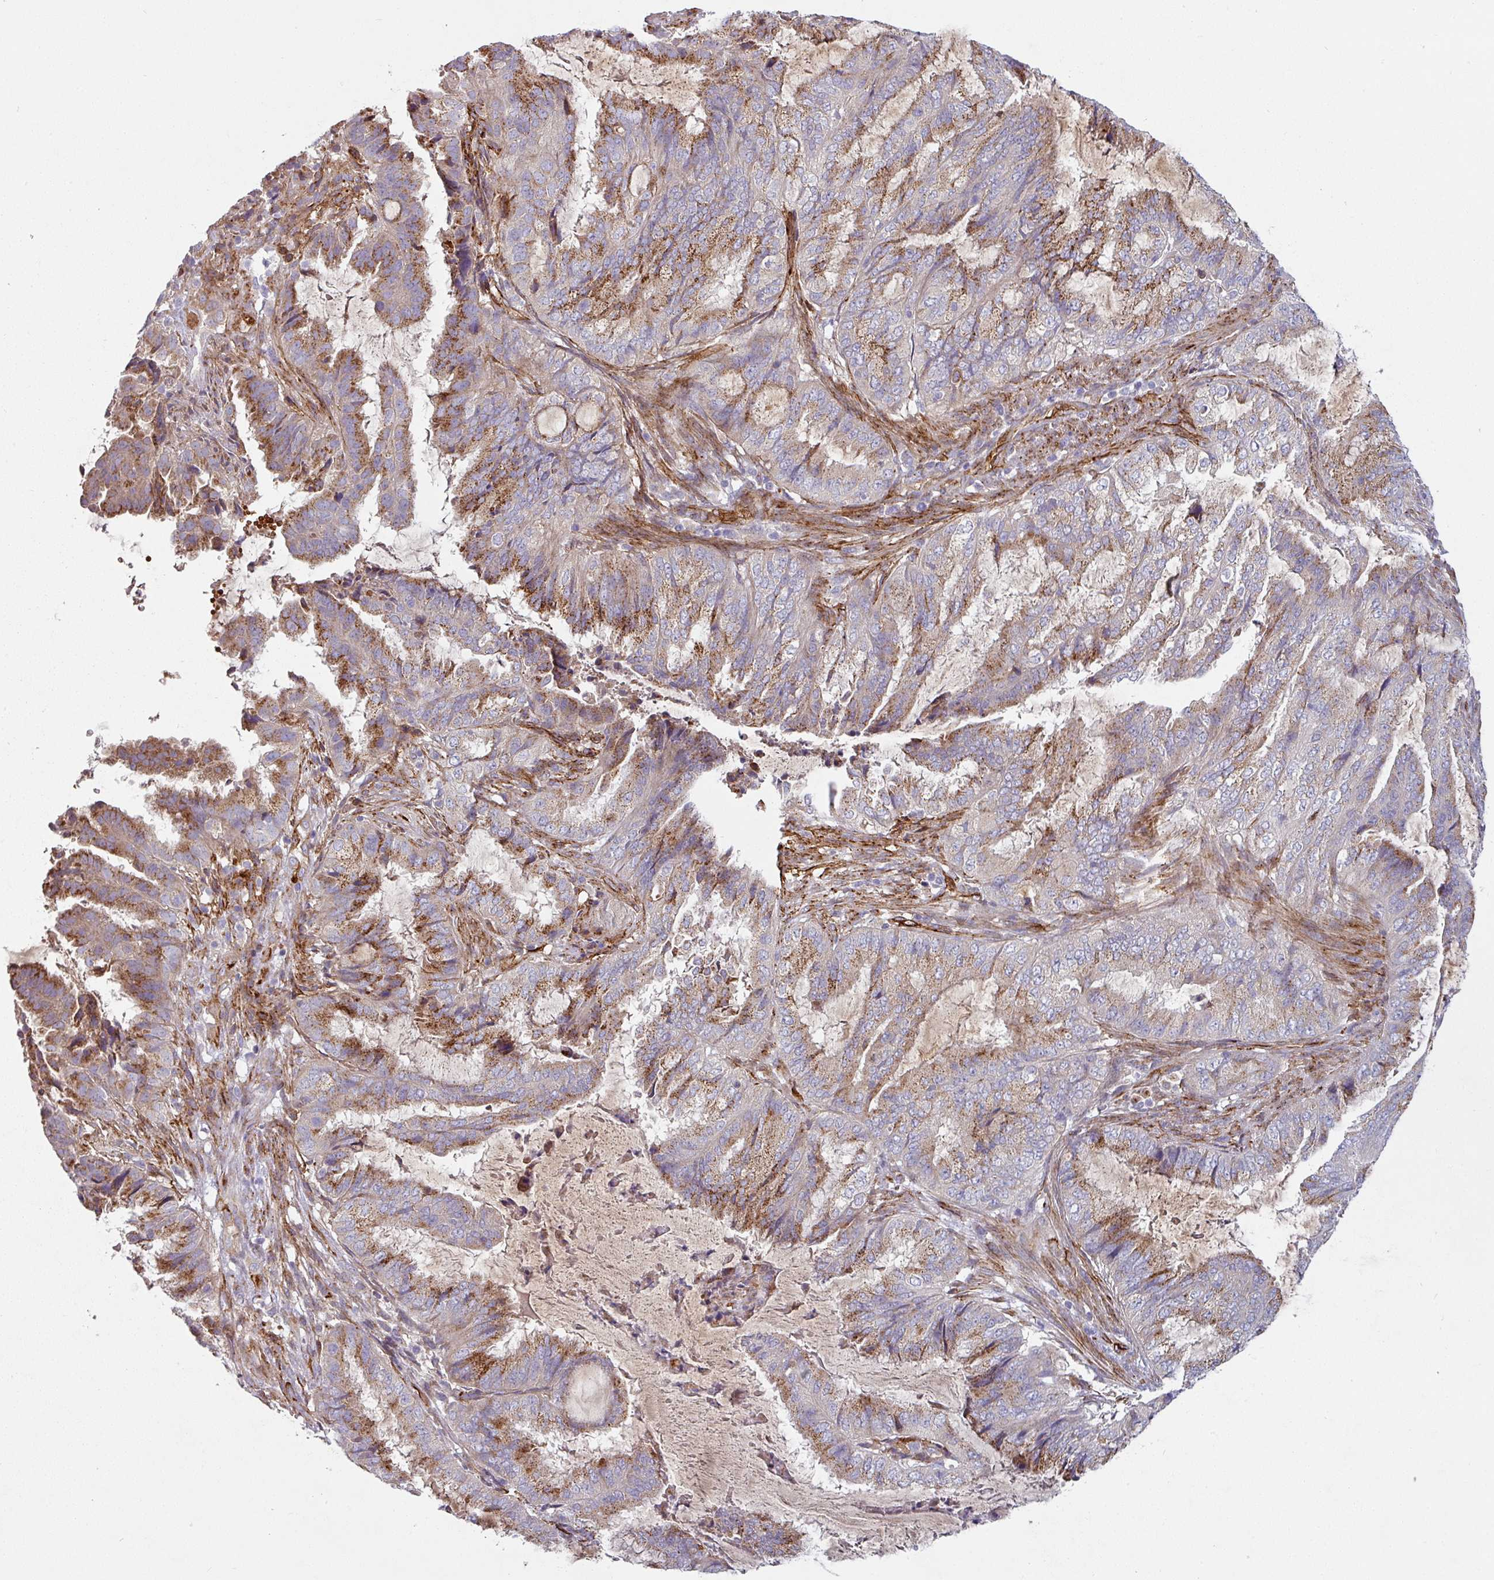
{"staining": {"intensity": "moderate", "quantity": ">75%", "location": "cytoplasmic/membranous"}, "tissue": "endometrial cancer", "cell_type": "Tumor cells", "image_type": "cancer", "snomed": [{"axis": "morphology", "description": "Adenocarcinoma, NOS"}, {"axis": "topography", "description": "Endometrium"}], "caption": "Immunohistochemistry (DAB (3,3'-diaminobenzidine)) staining of human endometrial adenocarcinoma shows moderate cytoplasmic/membranous protein expression in about >75% of tumor cells.", "gene": "PRODH2", "patient": {"sex": "female", "age": 51}}